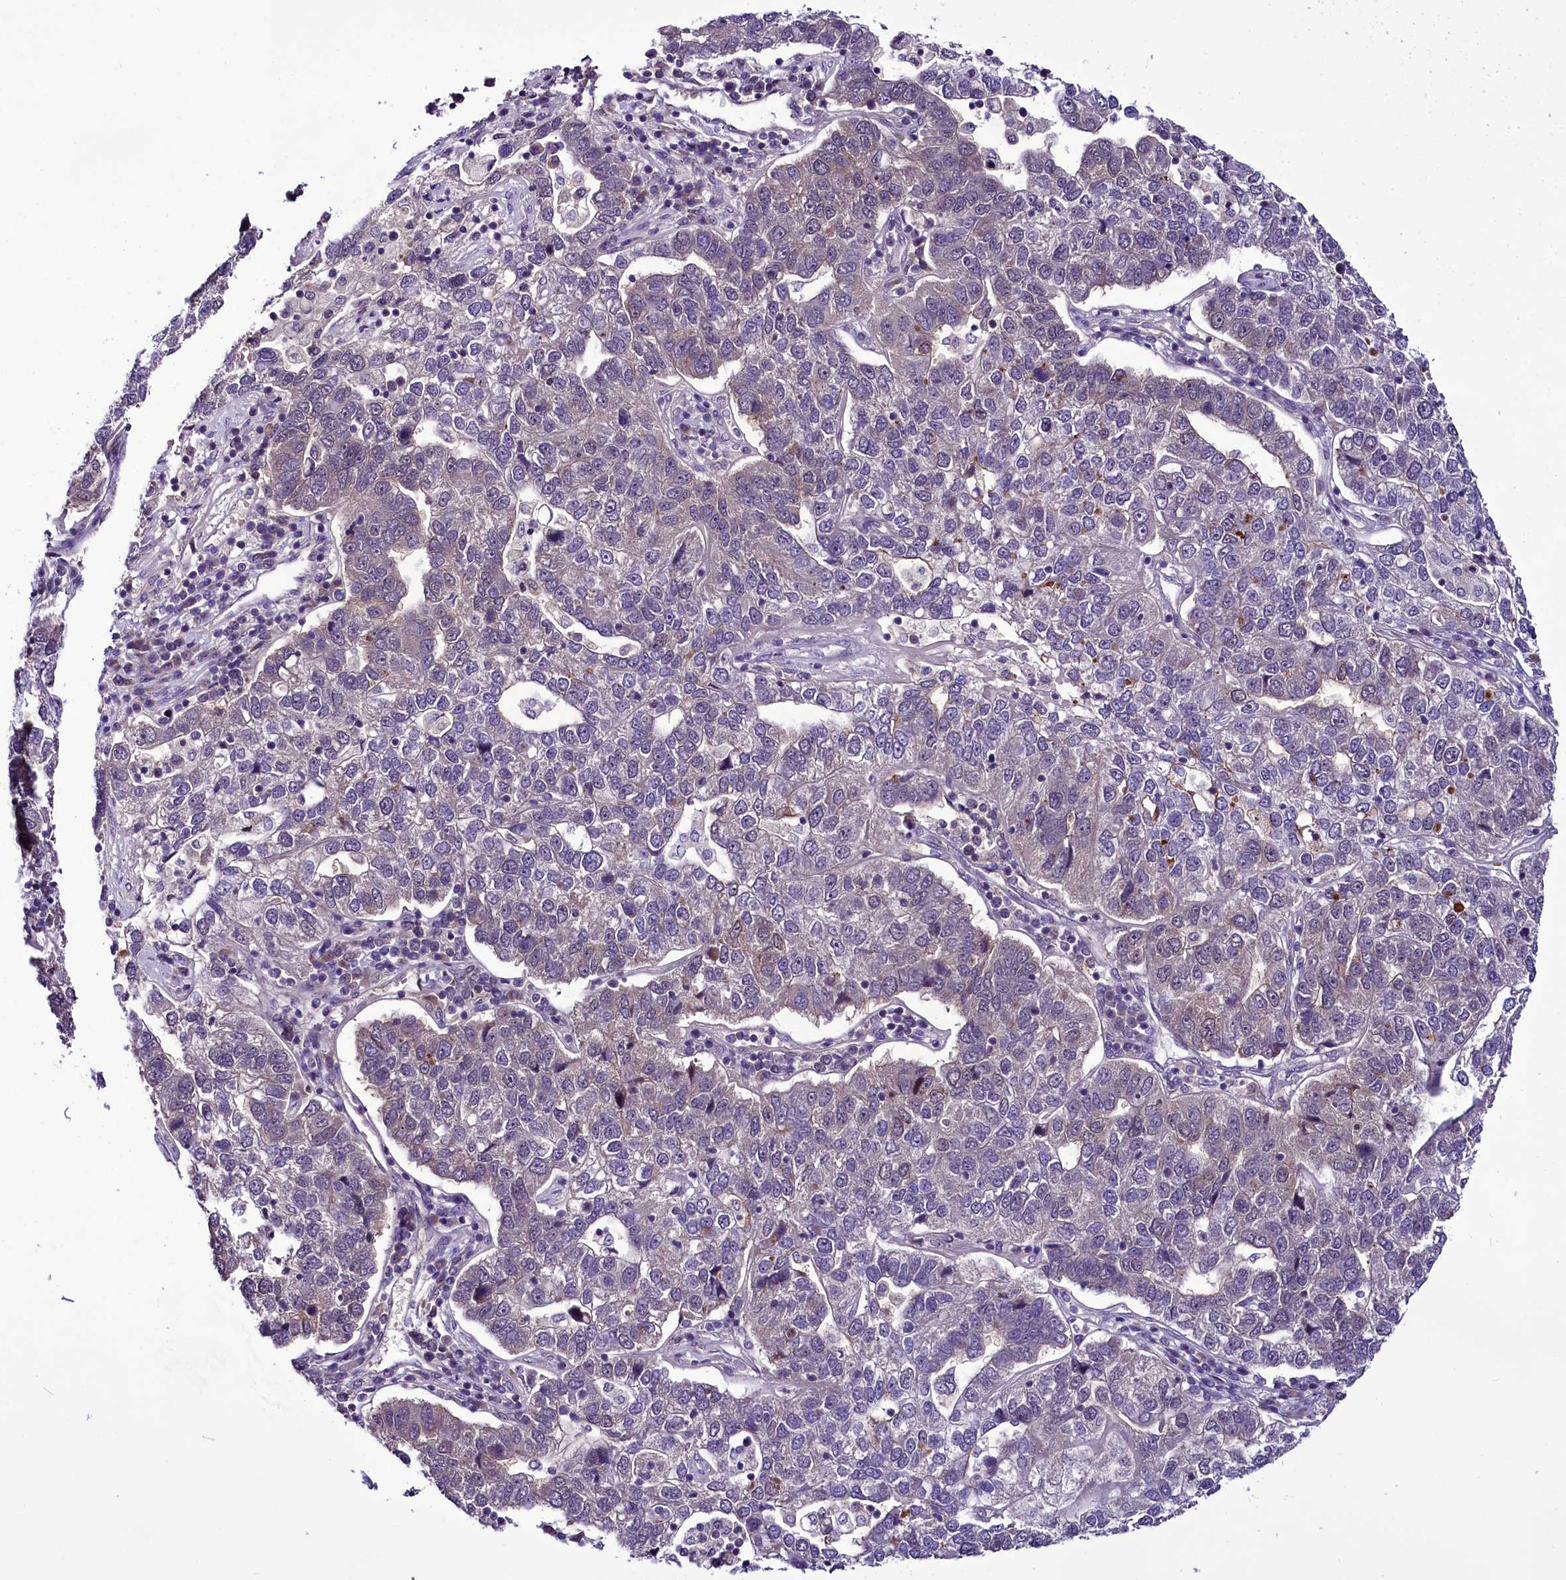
{"staining": {"intensity": "weak", "quantity": "<25%", "location": "cytoplasmic/membranous"}, "tissue": "pancreatic cancer", "cell_type": "Tumor cells", "image_type": "cancer", "snomed": [{"axis": "morphology", "description": "Adenocarcinoma, NOS"}, {"axis": "topography", "description": "Pancreas"}], "caption": "The micrograph shows no staining of tumor cells in adenocarcinoma (pancreatic).", "gene": "C9orf40", "patient": {"sex": "female", "age": 61}}